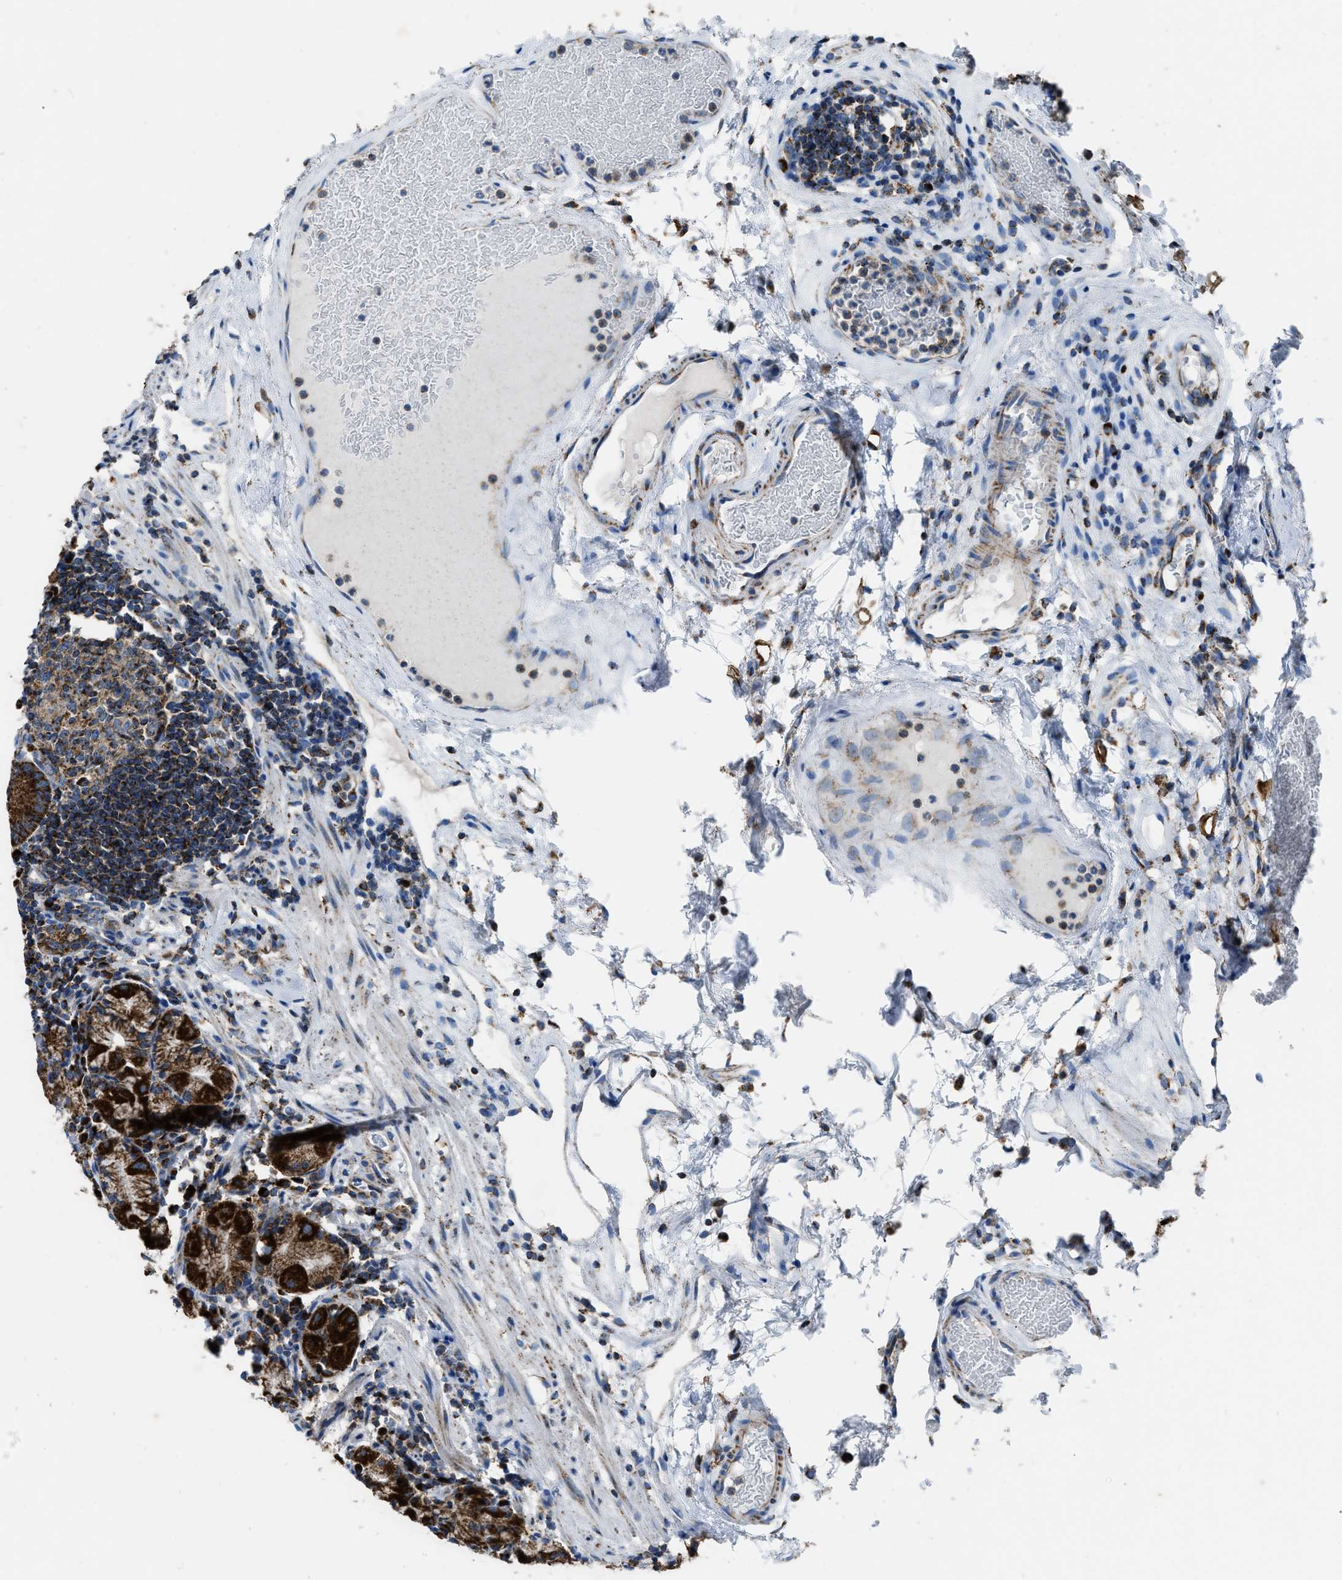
{"staining": {"intensity": "strong", "quantity": ">75%", "location": "cytoplasmic/membranous"}, "tissue": "stomach", "cell_type": "Glandular cells", "image_type": "normal", "snomed": [{"axis": "morphology", "description": "Normal tissue, NOS"}, {"axis": "topography", "description": "Stomach"}, {"axis": "topography", "description": "Stomach, lower"}], "caption": "A micrograph of stomach stained for a protein exhibits strong cytoplasmic/membranous brown staining in glandular cells. (Stains: DAB in brown, nuclei in blue, Microscopy: brightfield microscopy at high magnification).", "gene": "ETFB", "patient": {"sex": "female", "age": 75}}